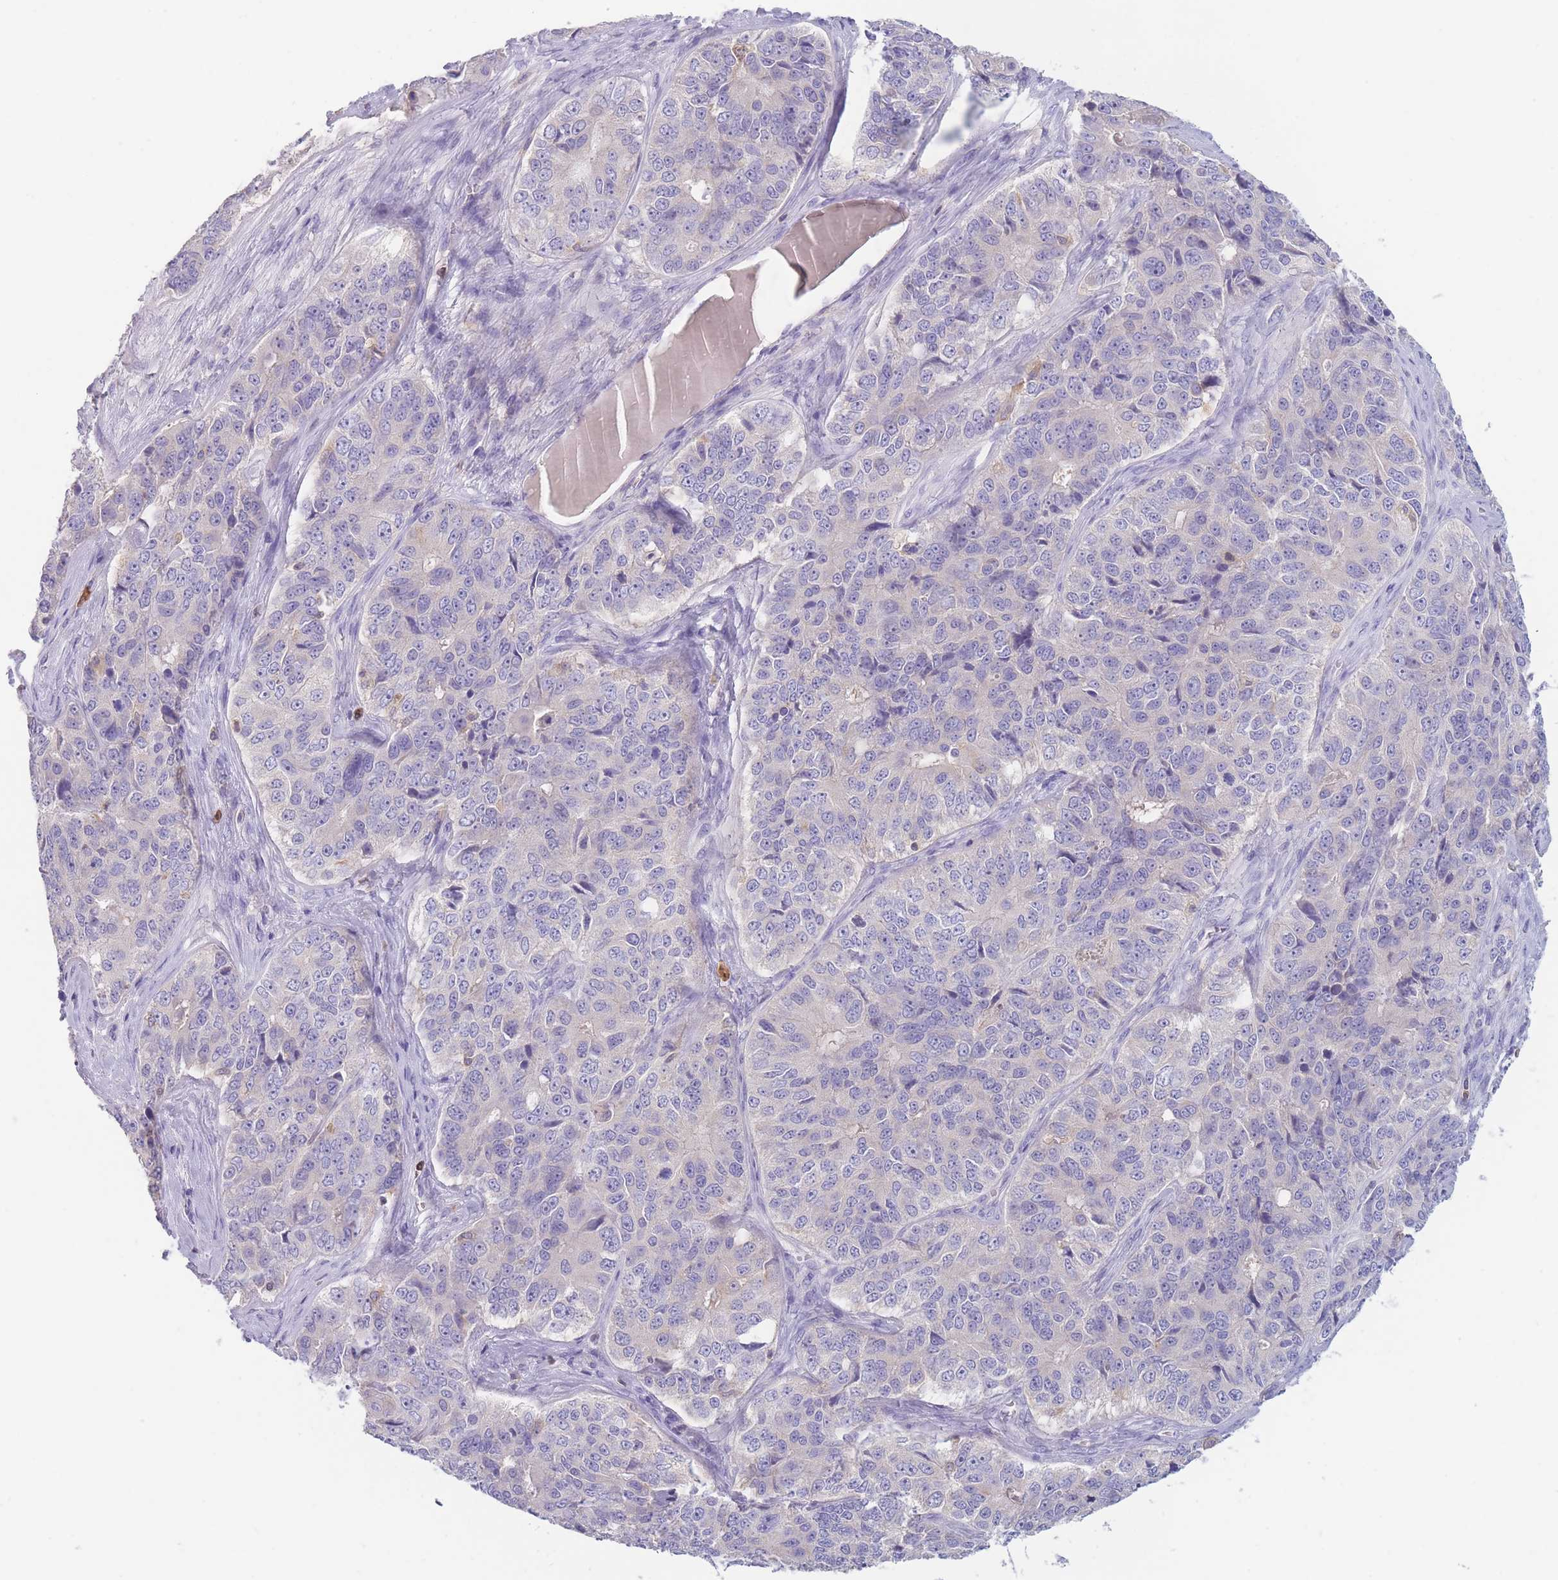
{"staining": {"intensity": "weak", "quantity": "25%-75%", "location": "cytoplasmic/membranous"}, "tissue": "ovarian cancer", "cell_type": "Tumor cells", "image_type": "cancer", "snomed": [{"axis": "morphology", "description": "Carcinoma, endometroid"}, {"axis": "topography", "description": "Ovary"}], "caption": "Immunohistochemical staining of ovarian cancer (endometroid carcinoma) exhibits weak cytoplasmic/membranous protein staining in about 25%-75% of tumor cells. (Brightfield microscopy of DAB IHC at high magnification).", "gene": "ST3GAL4", "patient": {"sex": "female", "age": 51}}